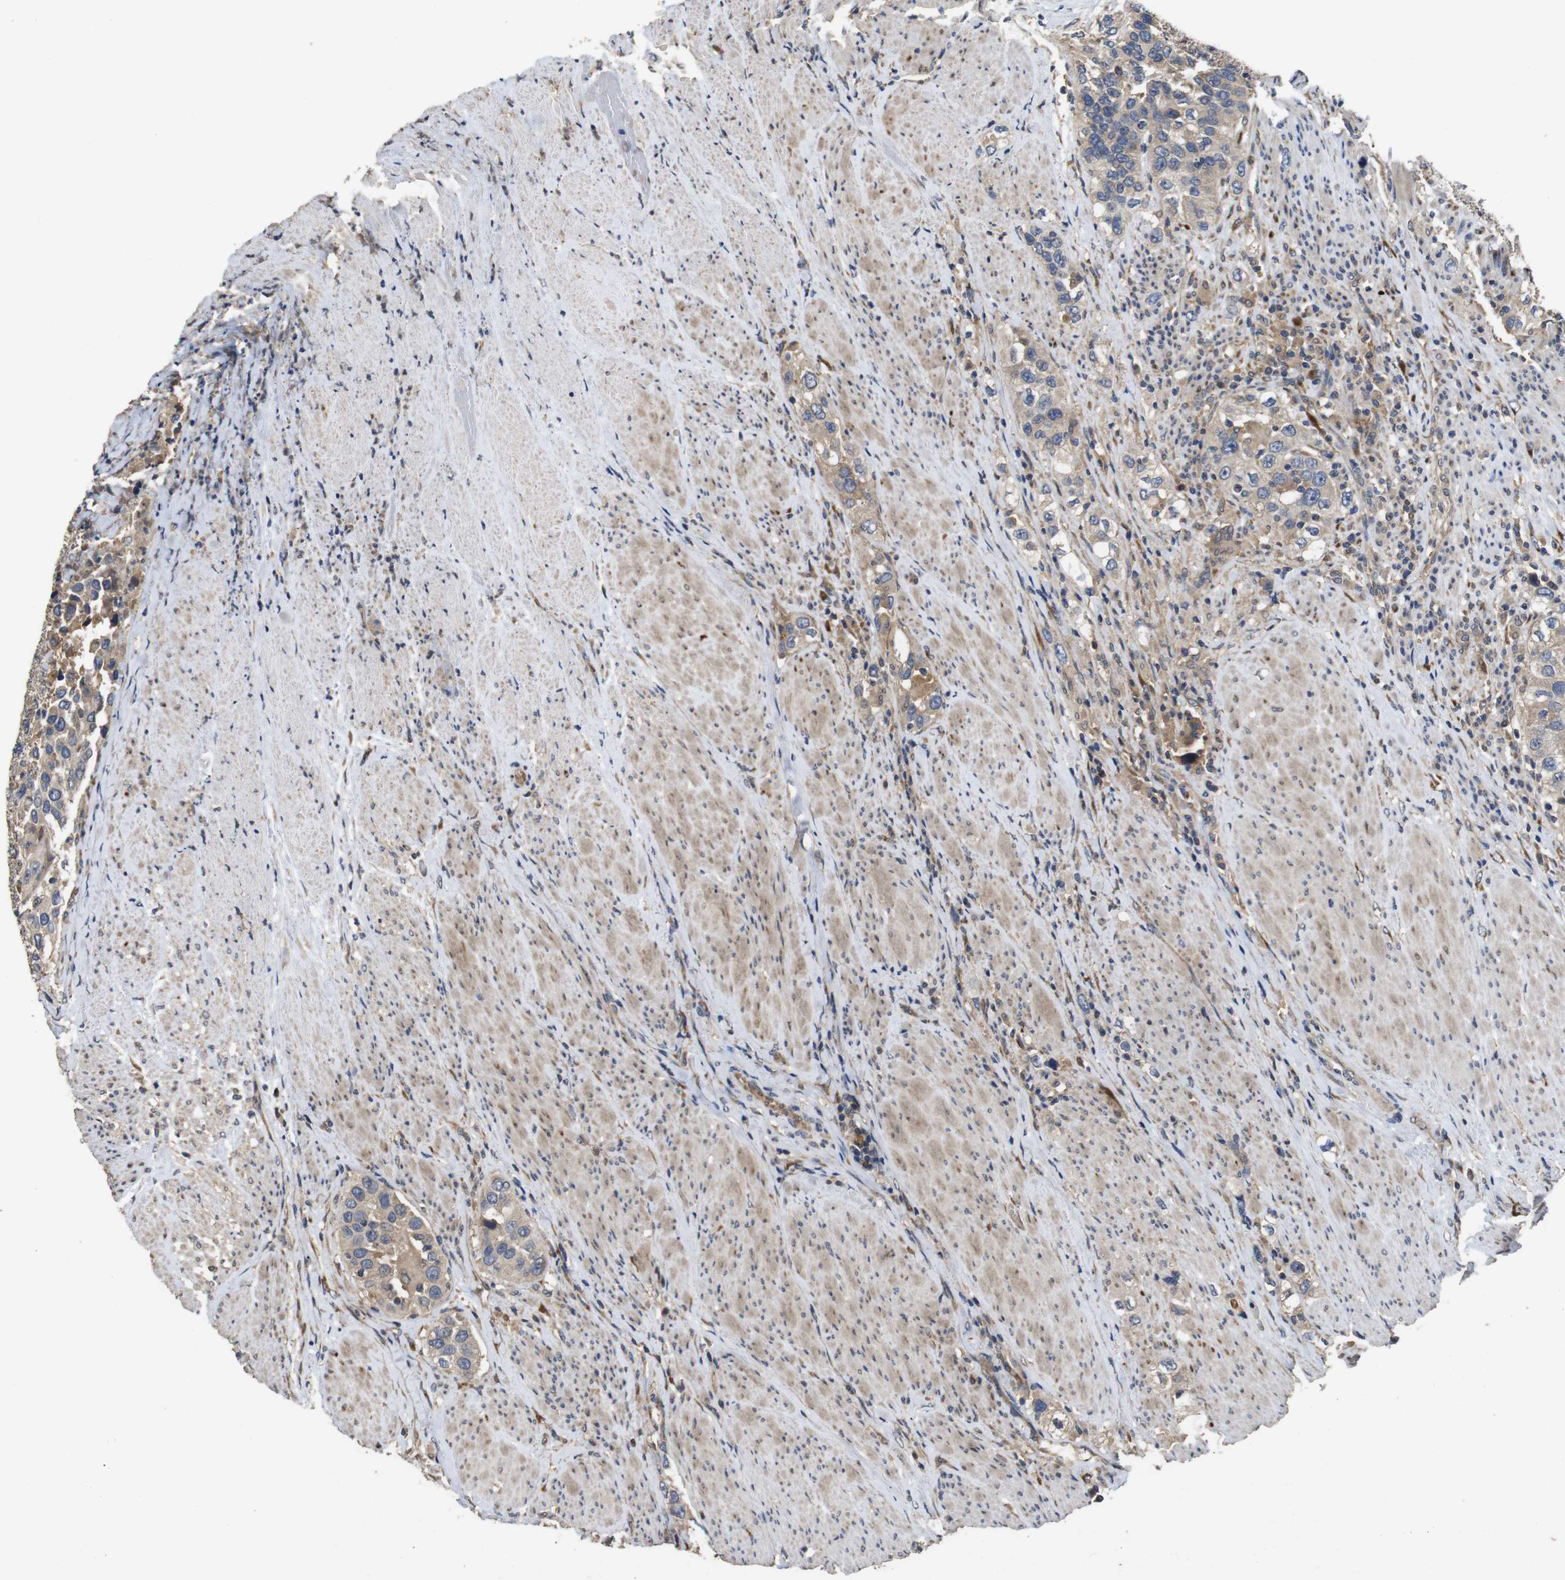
{"staining": {"intensity": "weak", "quantity": ">75%", "location": "cytoplasmic/membranous"}, "tissue": "urothelial cancer", "cell_type": "Tumor cells", "image_type": "cancer", "snomed": [{"axis": "morphology", "description": "Urothelial carcinoma, High grade"}, {"axis": "topography", "description": "Urinary bladder"}], "caption": "DAB (3,3'-diaminobenzidine) immunohistochemical staining of human urothelial cancer demonstrates weak cytoplasmic/membranous protein staining in about >75% of tumor cells.", "gene": "ARHGAP24", "patient": {"sex": "female", "age": 80}}